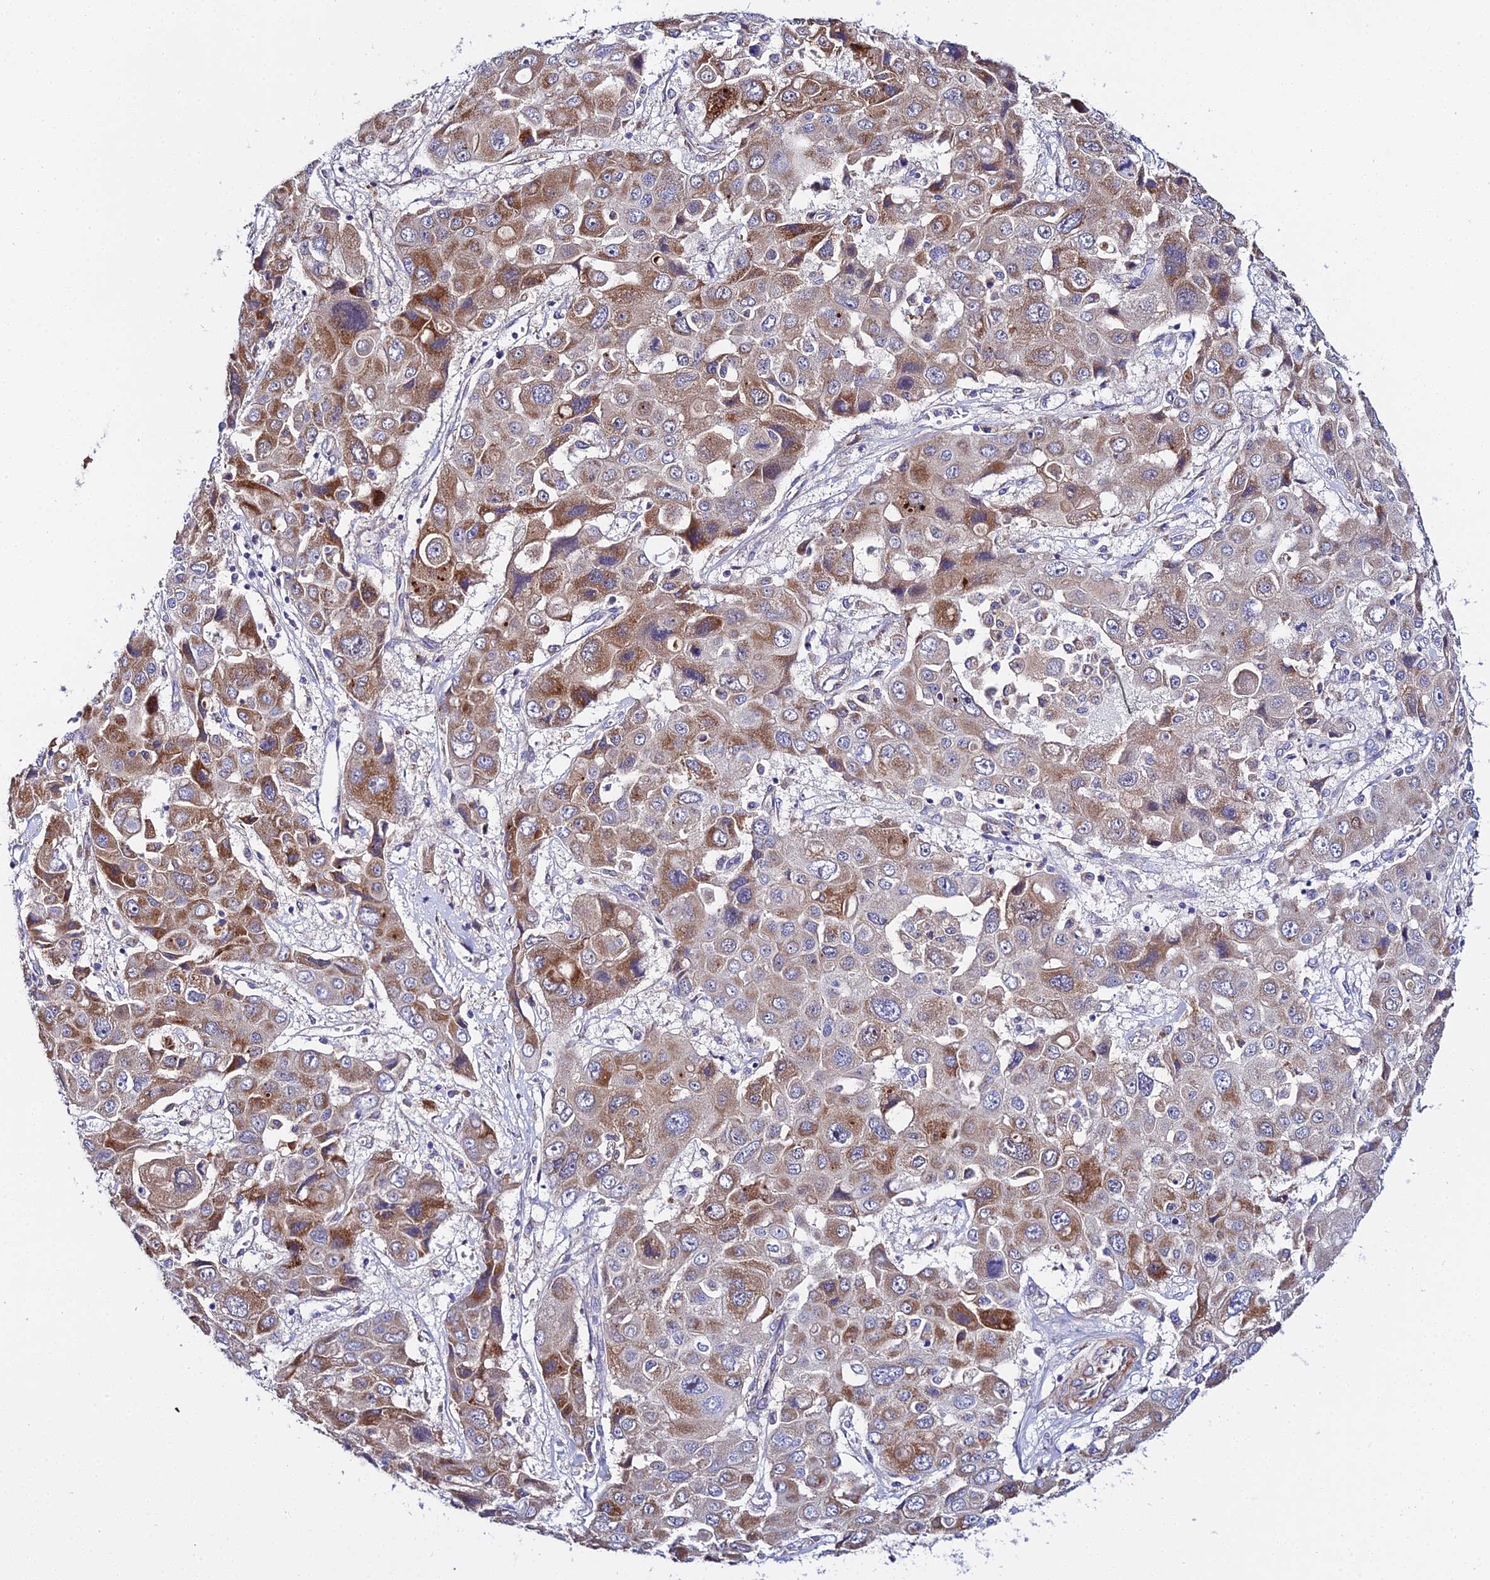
{"staining": {"intensity": "moderate", "quantity": ">75%", "location": "cytoplasmic/membranous"}, "tissue": "liver cancer", "cell_type": "Tumor cells", "image_type": "cancer", "snomed": [{"axis": "morphology", "description": "Cholangiocarcinoma"}, {"axis": "topography", "description": "Liver"}], "caption": "A medium amount of moderate cytoplasmic/membranous staining is present in approximately >75% of tumor cells in liver cancer tissue.", "gene": "ACOT2", "patient": {"sex": "male", "age": 67}}